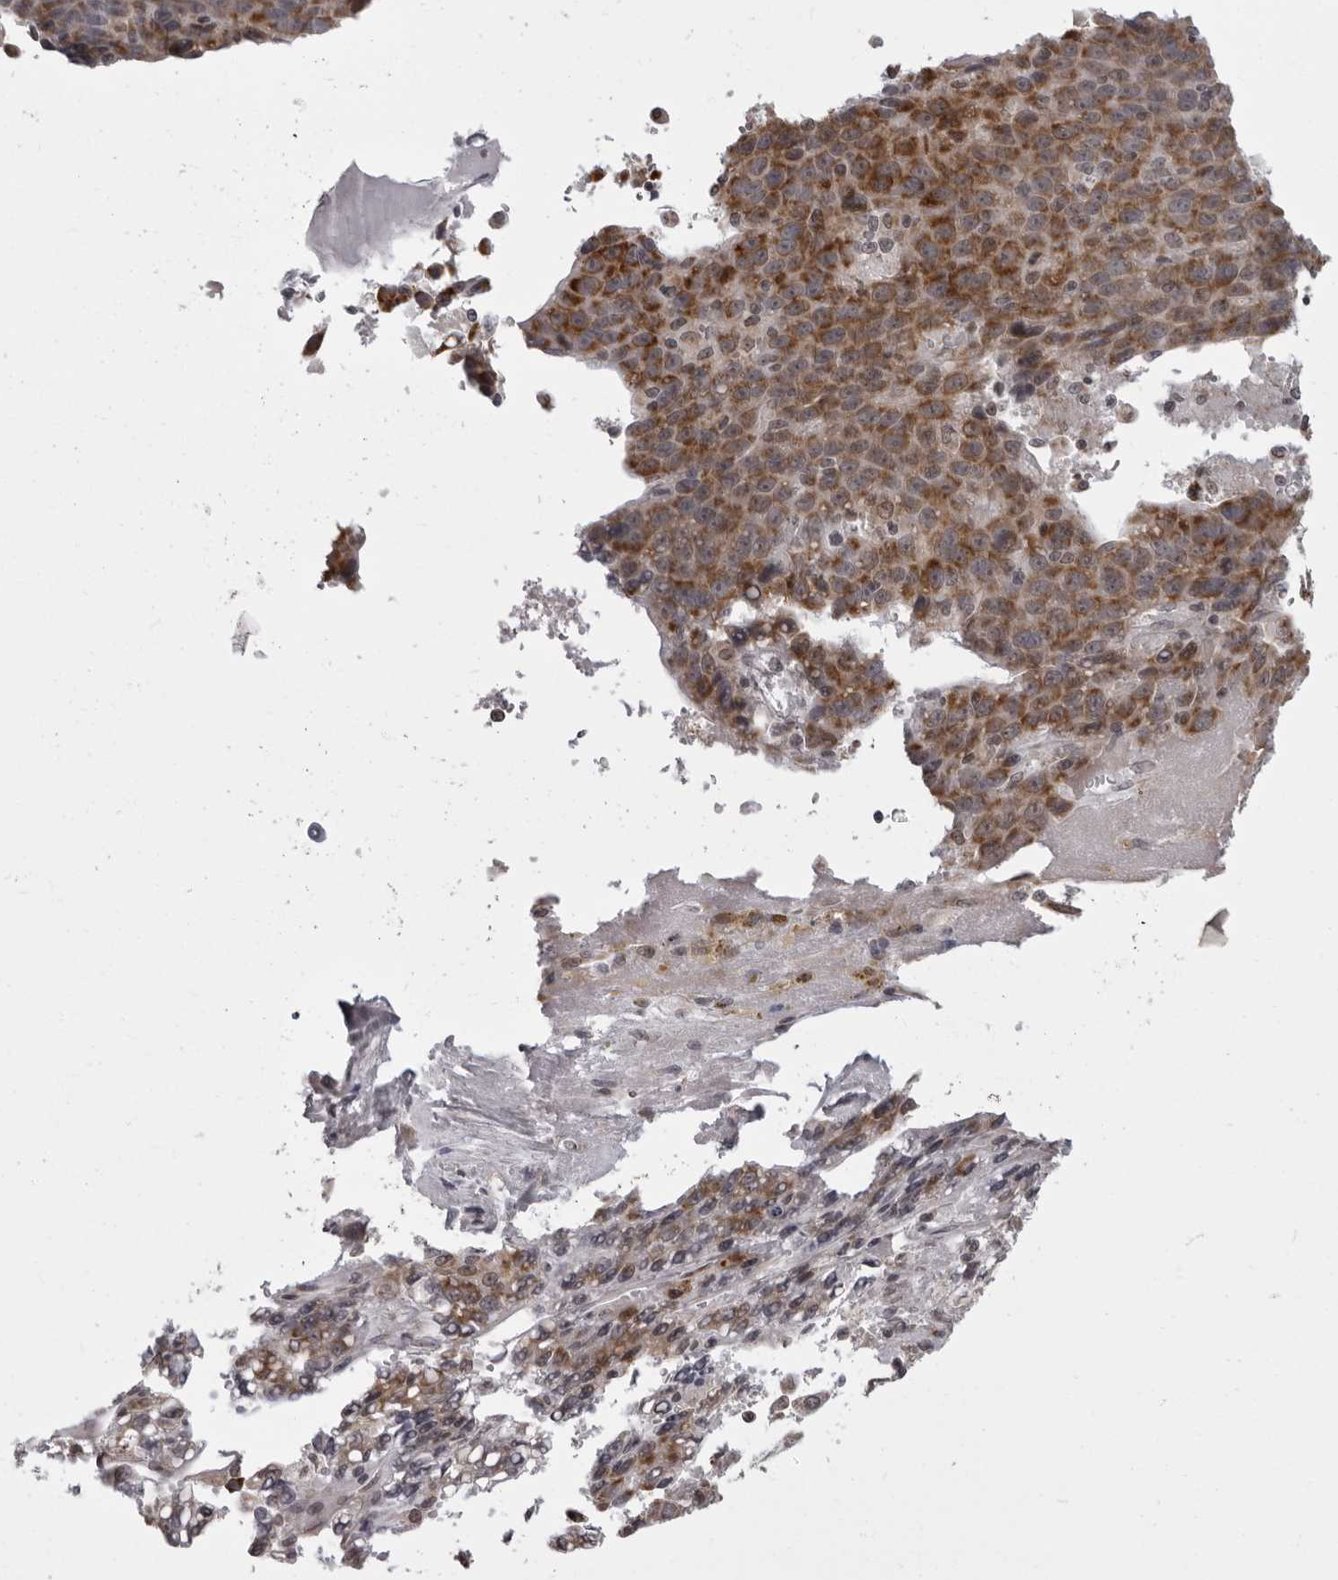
{"staining": {"intensity": "moderate", "quantity": ">75%", "location": "cytoplasmic/membranous"}, "tissue": "liver cancer", "cell_type": "Tumor cells", "image_type": "cancer", "snomed": [{"axis": "morphology", "description": "Carcinoma, Hepatocellular, NOS"}, {"axis": "topography", "description": "Liver"}], "caption": "Immunohistochemistry (IHC) photomicrograph of liver cancer stained for a protein (brown), which shows medium levels of moderate cytoplasmic/membranous staining in about >75% of tumor cells.", "gene": "RTCA", "patient": {"sex": "female", "age": 53}}